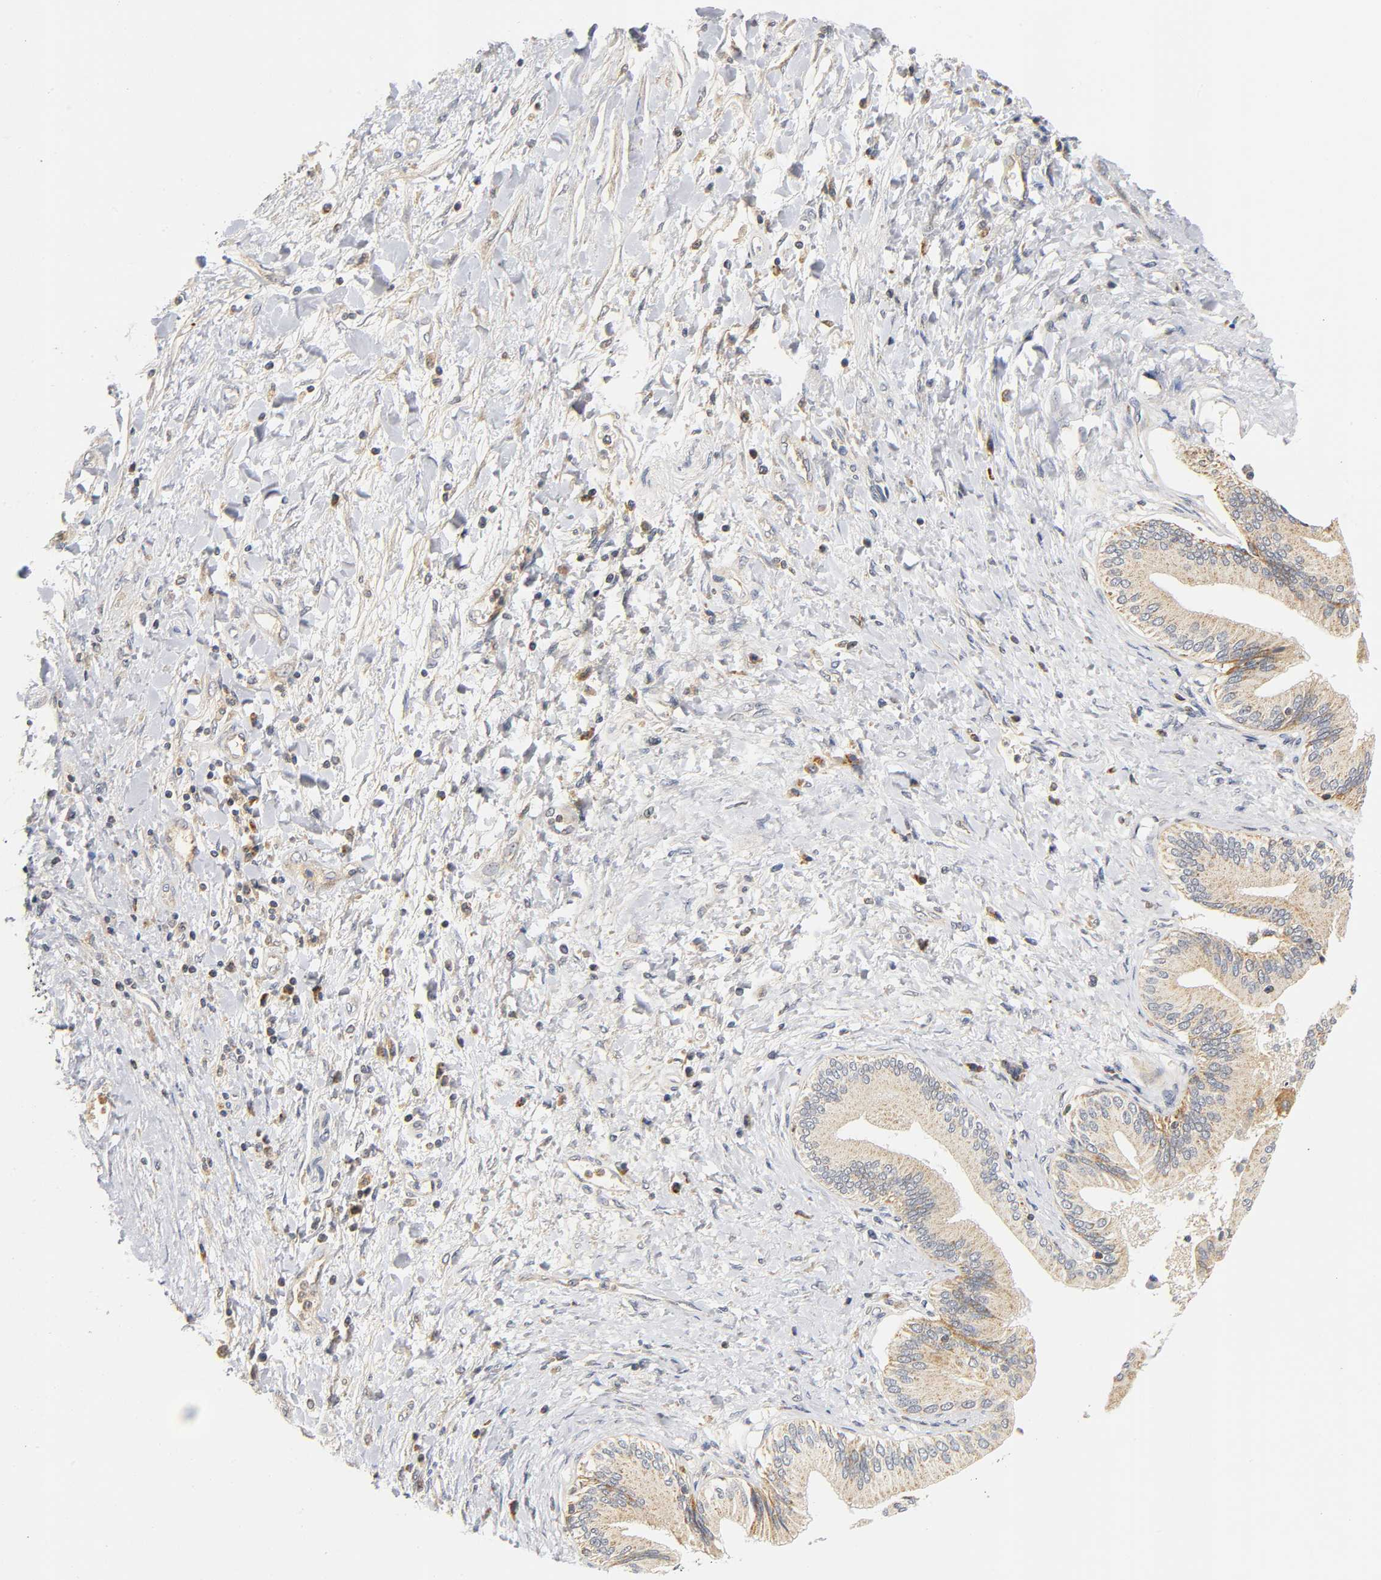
{"staining": {"intensity": "negative", "quantity": "none", "location": "none"}, "tissue": "soft tissue", "cell_type": "Fibroblasts", "image_type": "normal", "snomed": [{"axis": "morphology", "description": "Normal tissue, NOS"}, {"axis": "morphology", "description": "Cholangiocarcinoma"}, {"axis": "topography", "description": "Liver"}, {"axis": "topography", "description": "Peripheral nerve tissue"}], "caption": "Protein analysis of normal soft tissue reveals no significant staining in fibroblasts.", "gene": "NRP1", "patient": {"sex": "male", "age": 50}}